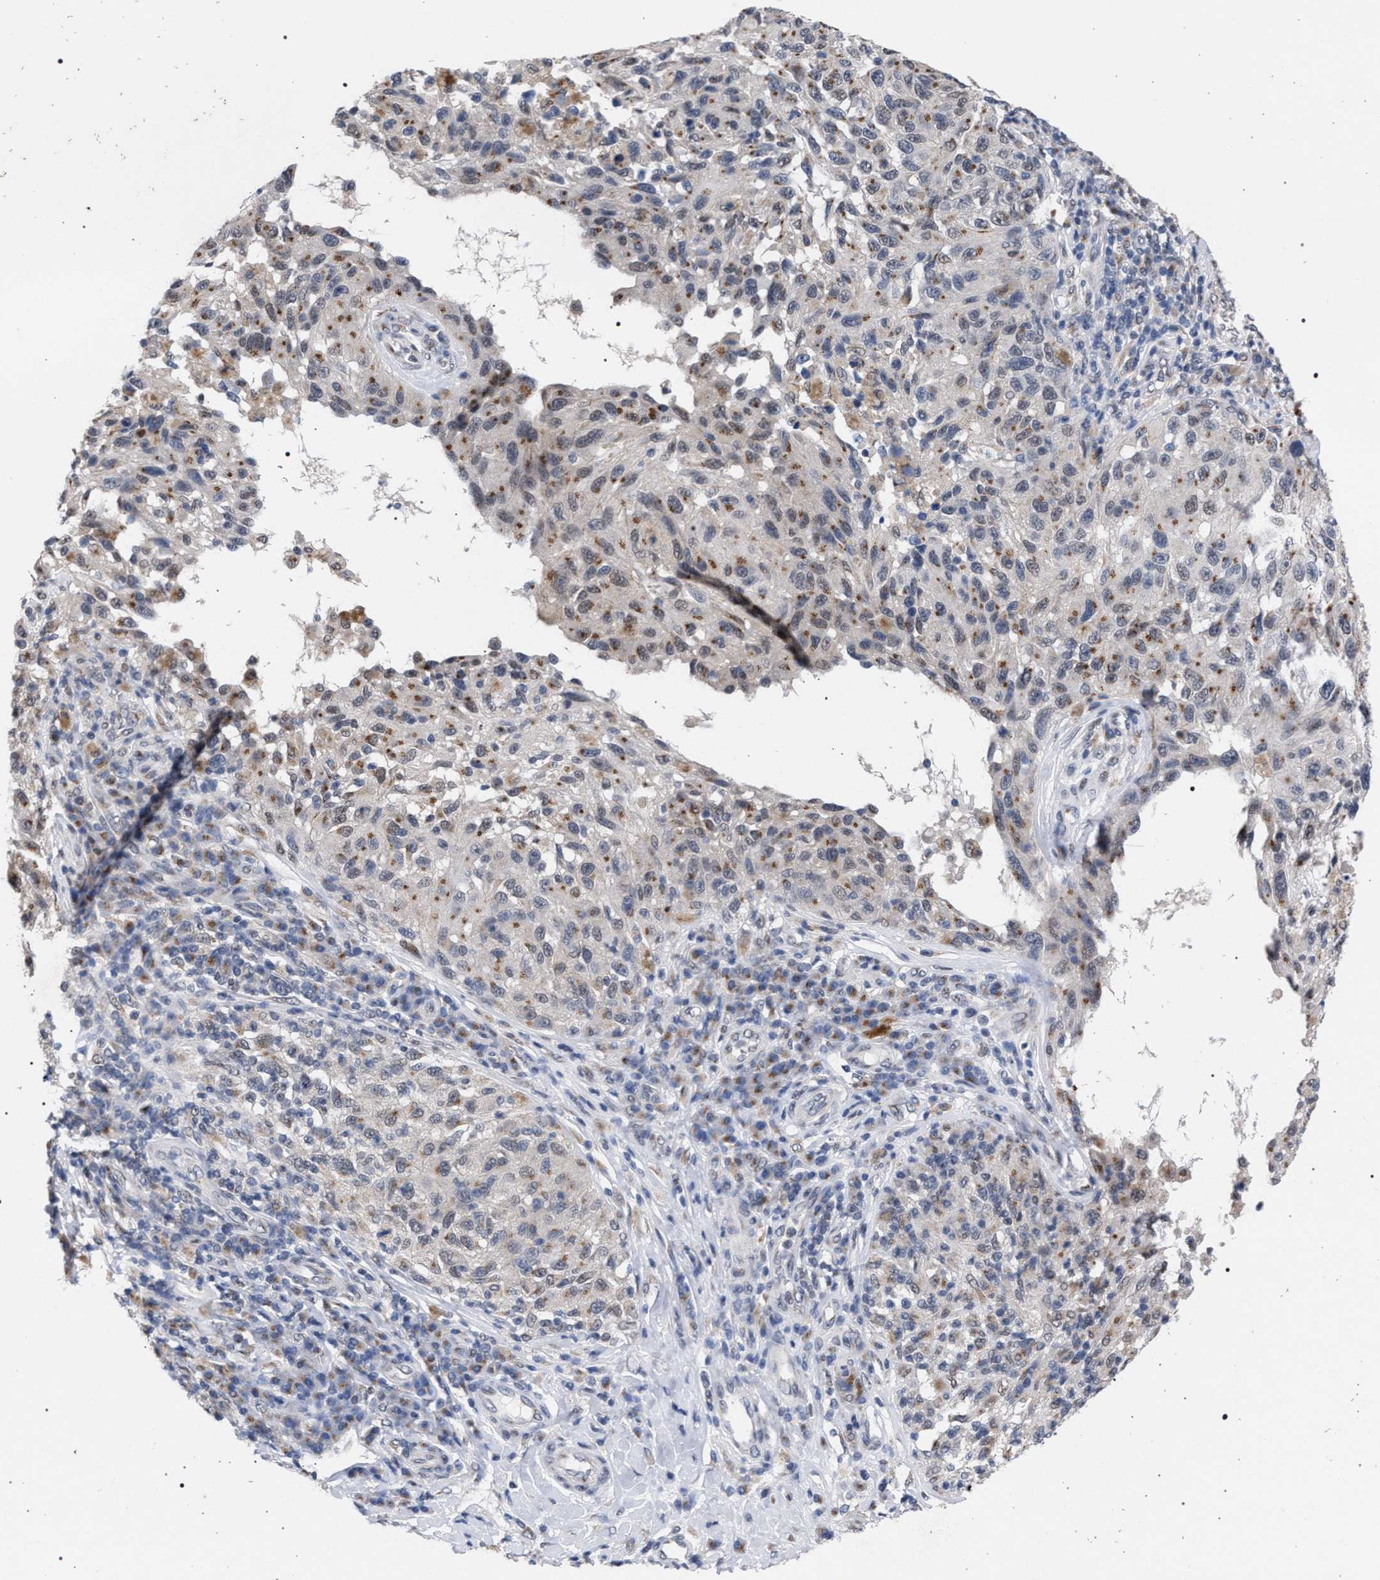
{"staining": {"intensity": "moderate", "quantity": "25%-75%", "location": "cytoplasmic/membranous"}, "tissue": "melanoma", "cell_type": "Tumor cells", "image_type": "cancer", "snomed": [{"axis": "morphology", "description": "Malignant melanoma, NOS"}, {"axis": "topography", "description": "Skin"}], "caption": "High-power microscopy captured an immunohistochemistry micrograph of malignant melanoma, revealing moderate cytoplasmic/membranous staining in approximately 25%-75% of tumor cells.", "gene": "GOLGA2", "patient": {"sex": "female", "age": 73}}